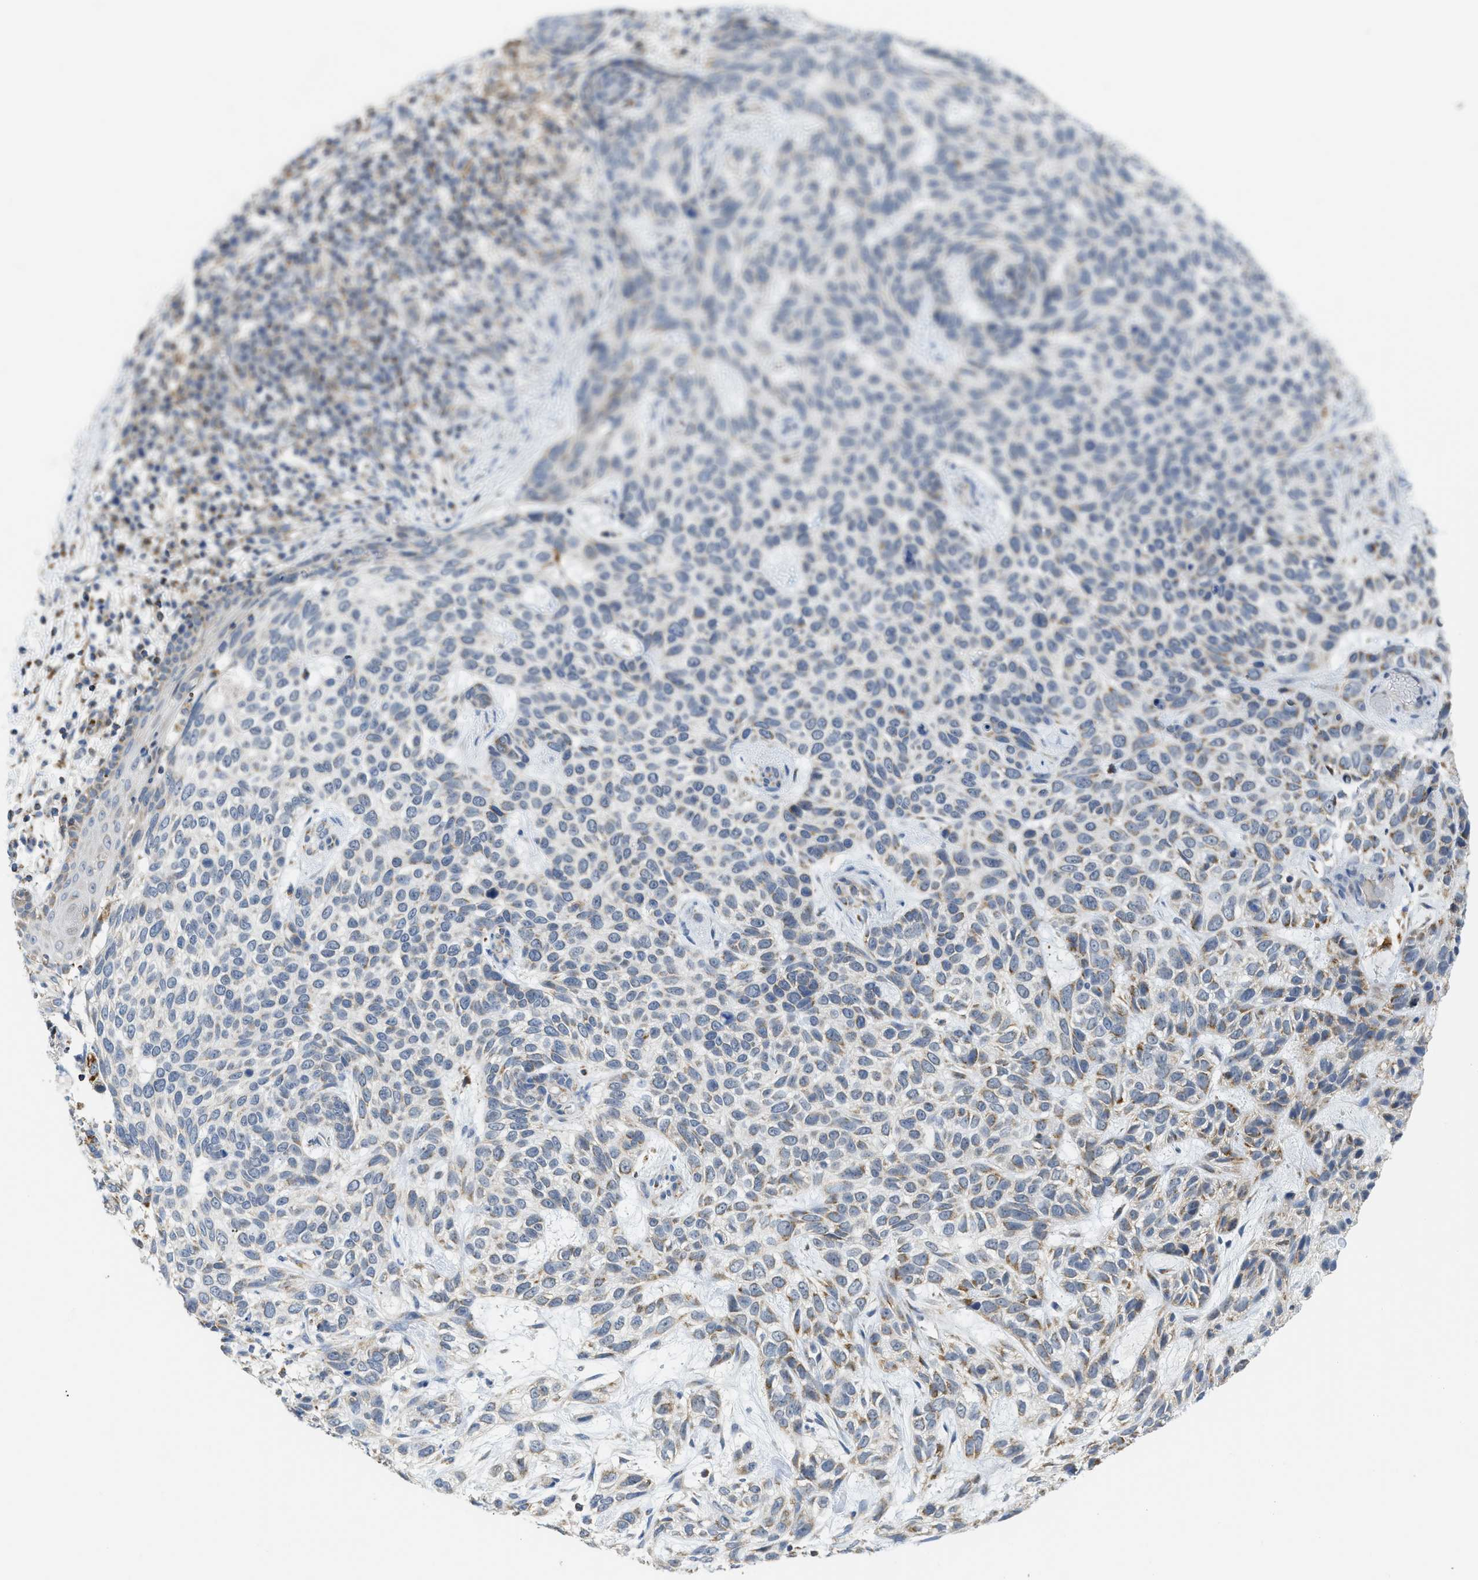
{"staining": {"intensity": "moderate", "quantity": "<25%", "location": "cytoplasmic/membranous"}, "tissue": "skin cancer", "cell_type": "Tumor cells", "image_type": "cancer", "snomed": [{"axis": "morphology", "description": "Normal tissue, NOS"}, {"axis": "morphology", "description": "Basal cell carcinoma"}, {"axis": "topography", "description": "Skin"}], "caption": "Immunohistochemical staining of human skin cancer (basal cell carcinoma) reveals moderate cytoplasmic/membranous protein staining in approximately <25% of tumor cells.", "gene": "GATD3", "patient": {"sex": "male", "age": 79}}